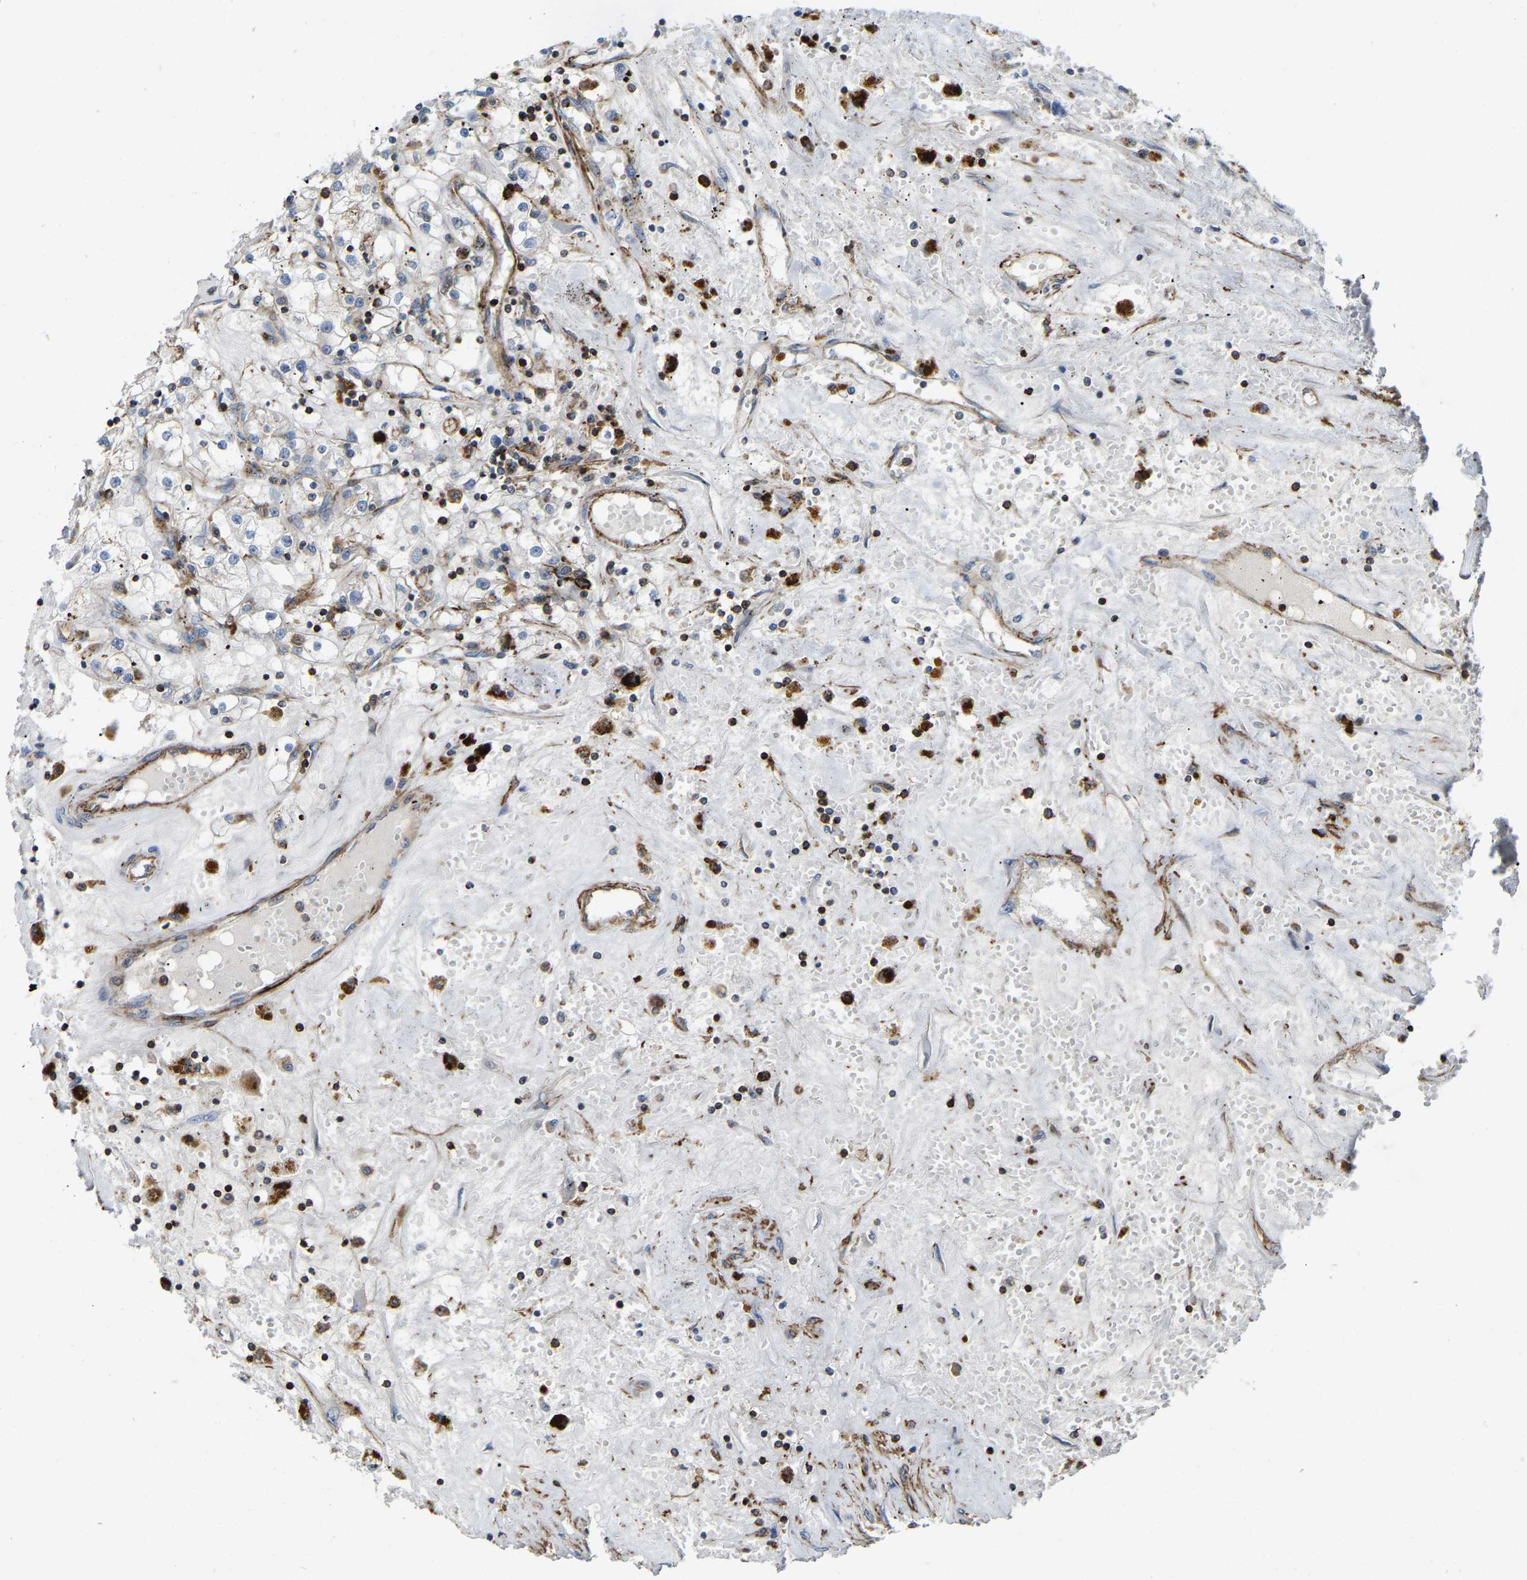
{"staining": {"intensity": "negative", "quantity": "none", "location": "none"}, "tissue": "renal cancer", "cell_type": "Tumor cells", "image_type": "cancer", "snomed": [{"axis": "morphology", "description": "Adenocarcinoma, NOS"}, {"axis": "topography", "description": "Kidney"}], "caption": "The histopathology image shows no significant expression in tumor cells of renal cancer.", "gene": "AGPAT2", "patient": {"sex": "male", "age": 56}}